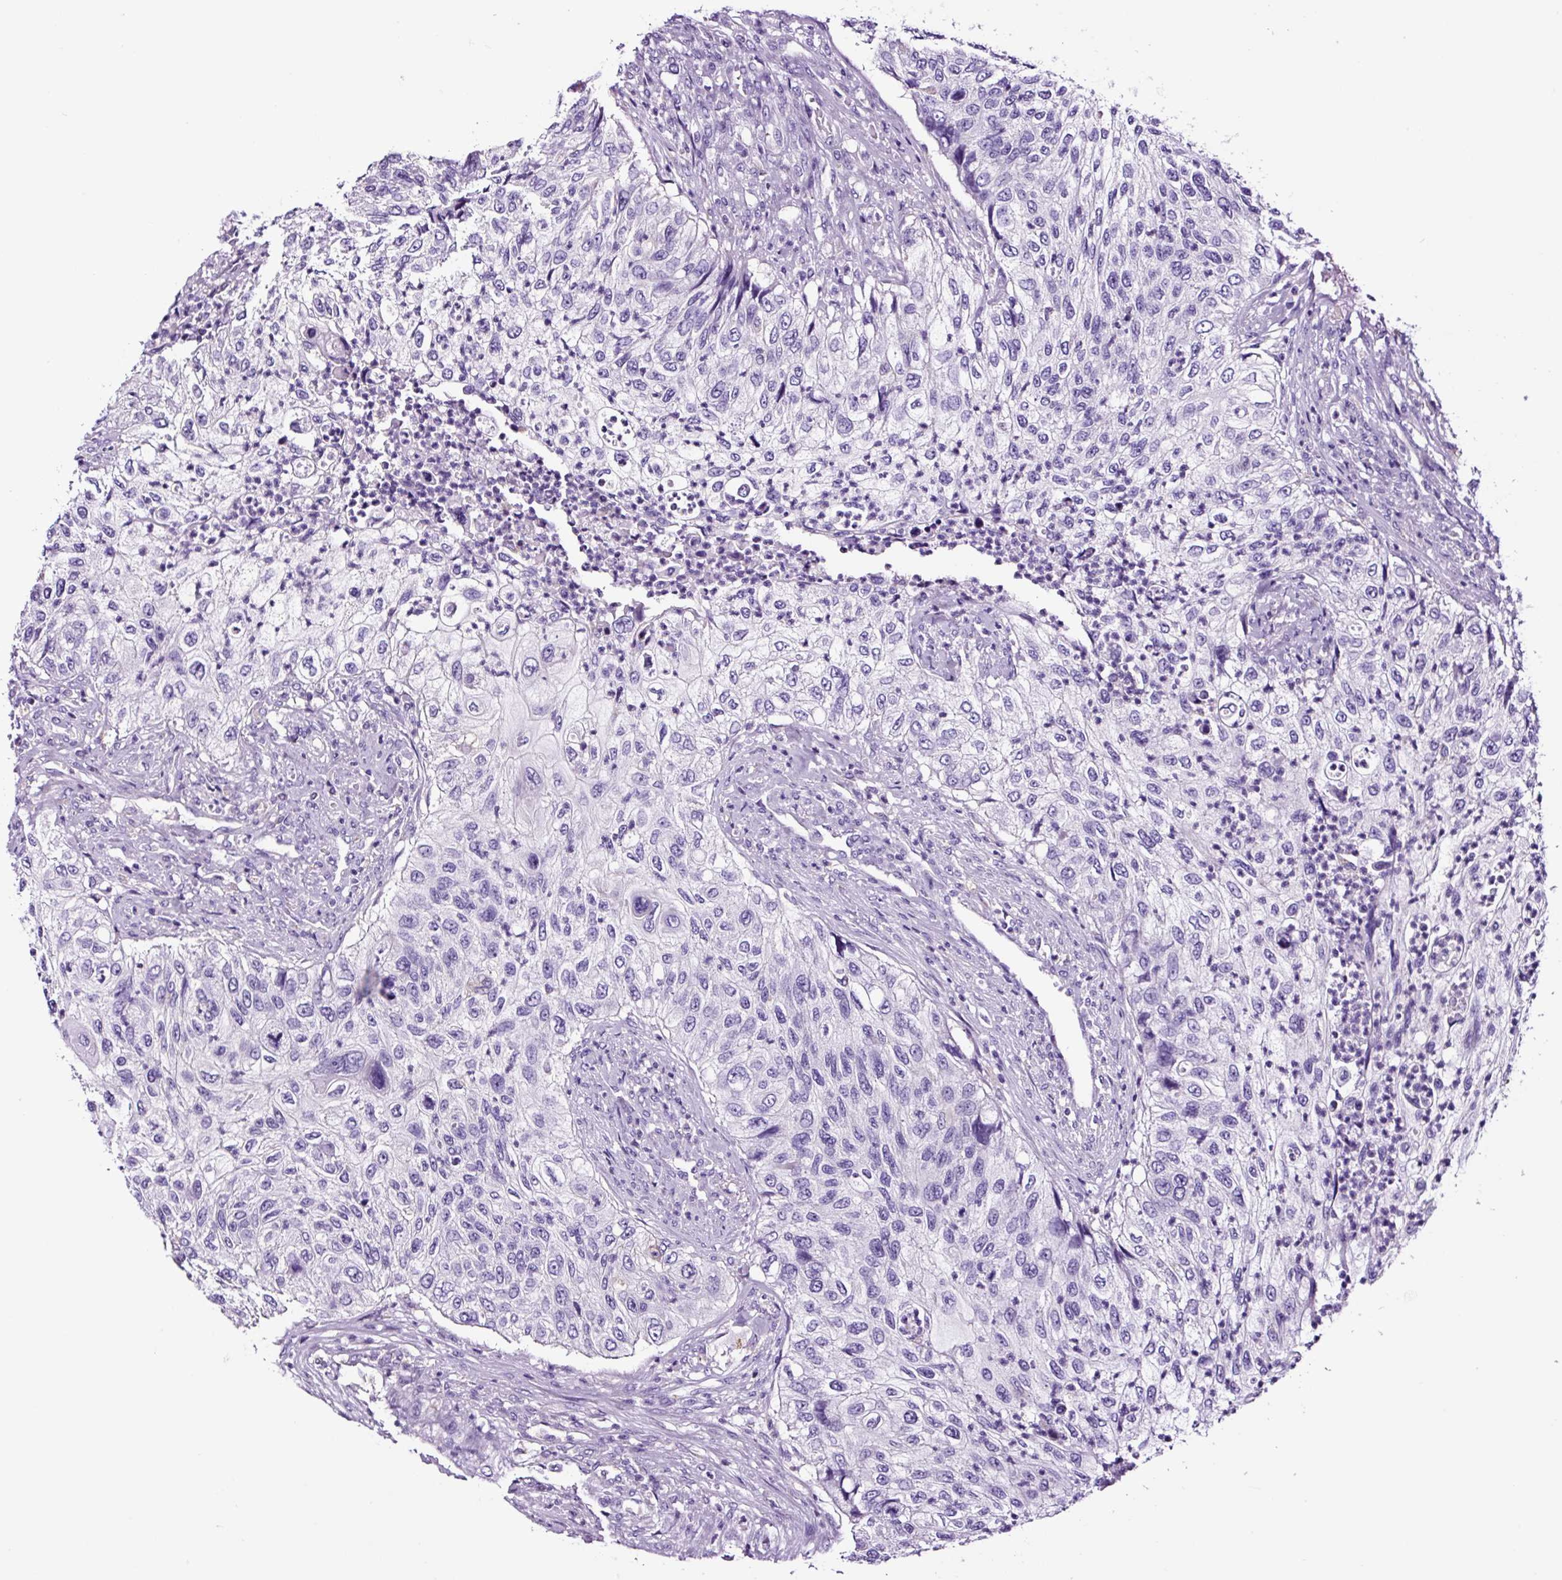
{"staining": {"intensity": "negative", "quantity": "none", "location": "none"}, "tissue": "urothelial cancer", "cell_type": "Tumor cells", "image_type": "cancer", "snomed": [{"axis": "morphology", "description": "Urothelial carcinoma, High grade"}, {"axis": "topography", "description": "Urinary bladder"}], "caption": "Immunohistochemistry of urothelial cancer exhibits no expression in tumor cells.", "gene": "FBXL7", "patient": {"sex": "female", "age": 60}}